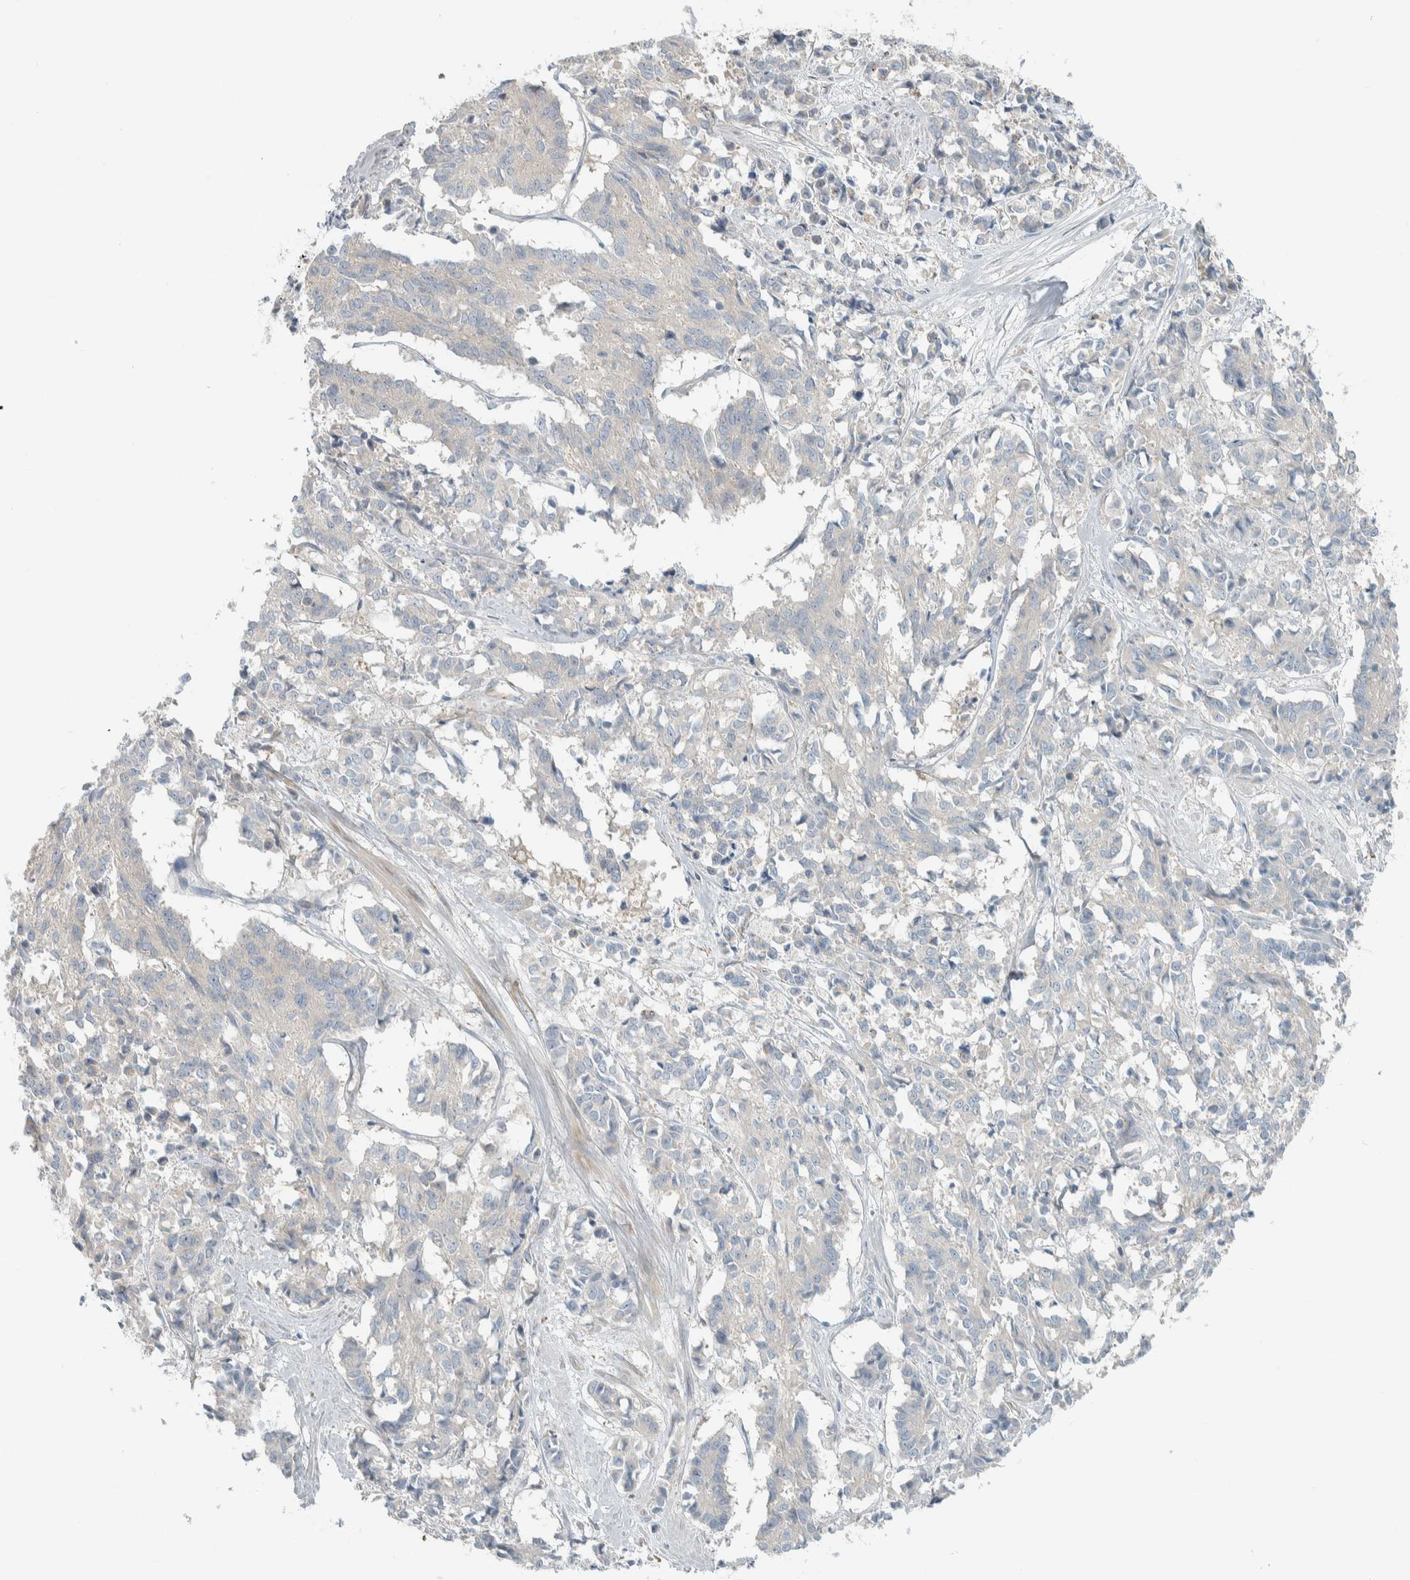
{"staining": {"intensity": "negative", "quantity": "none", "location": "none"}, "tissue": "cervical cancer", "cell_type": "Tumor cells", "image_type": "cancer", "snomed": [{"axis": "morphology", "description": "Squamous cell carcinoma, NOS"}, {"axis": "topography", "description": "Cervix"}], "caption": "DAB (3,3'-diaminobenzidine) immunohistochemical staining of human cervical cancer exhibits no significant positivity in tumor cells. The staining is performed using DAB (3,3'-diaminobenzidine) brown chromogen with nuclei counter-stained in using hematoxylin.", "gene": "HGS", "patient": {"sex": "female", "age": 35}}